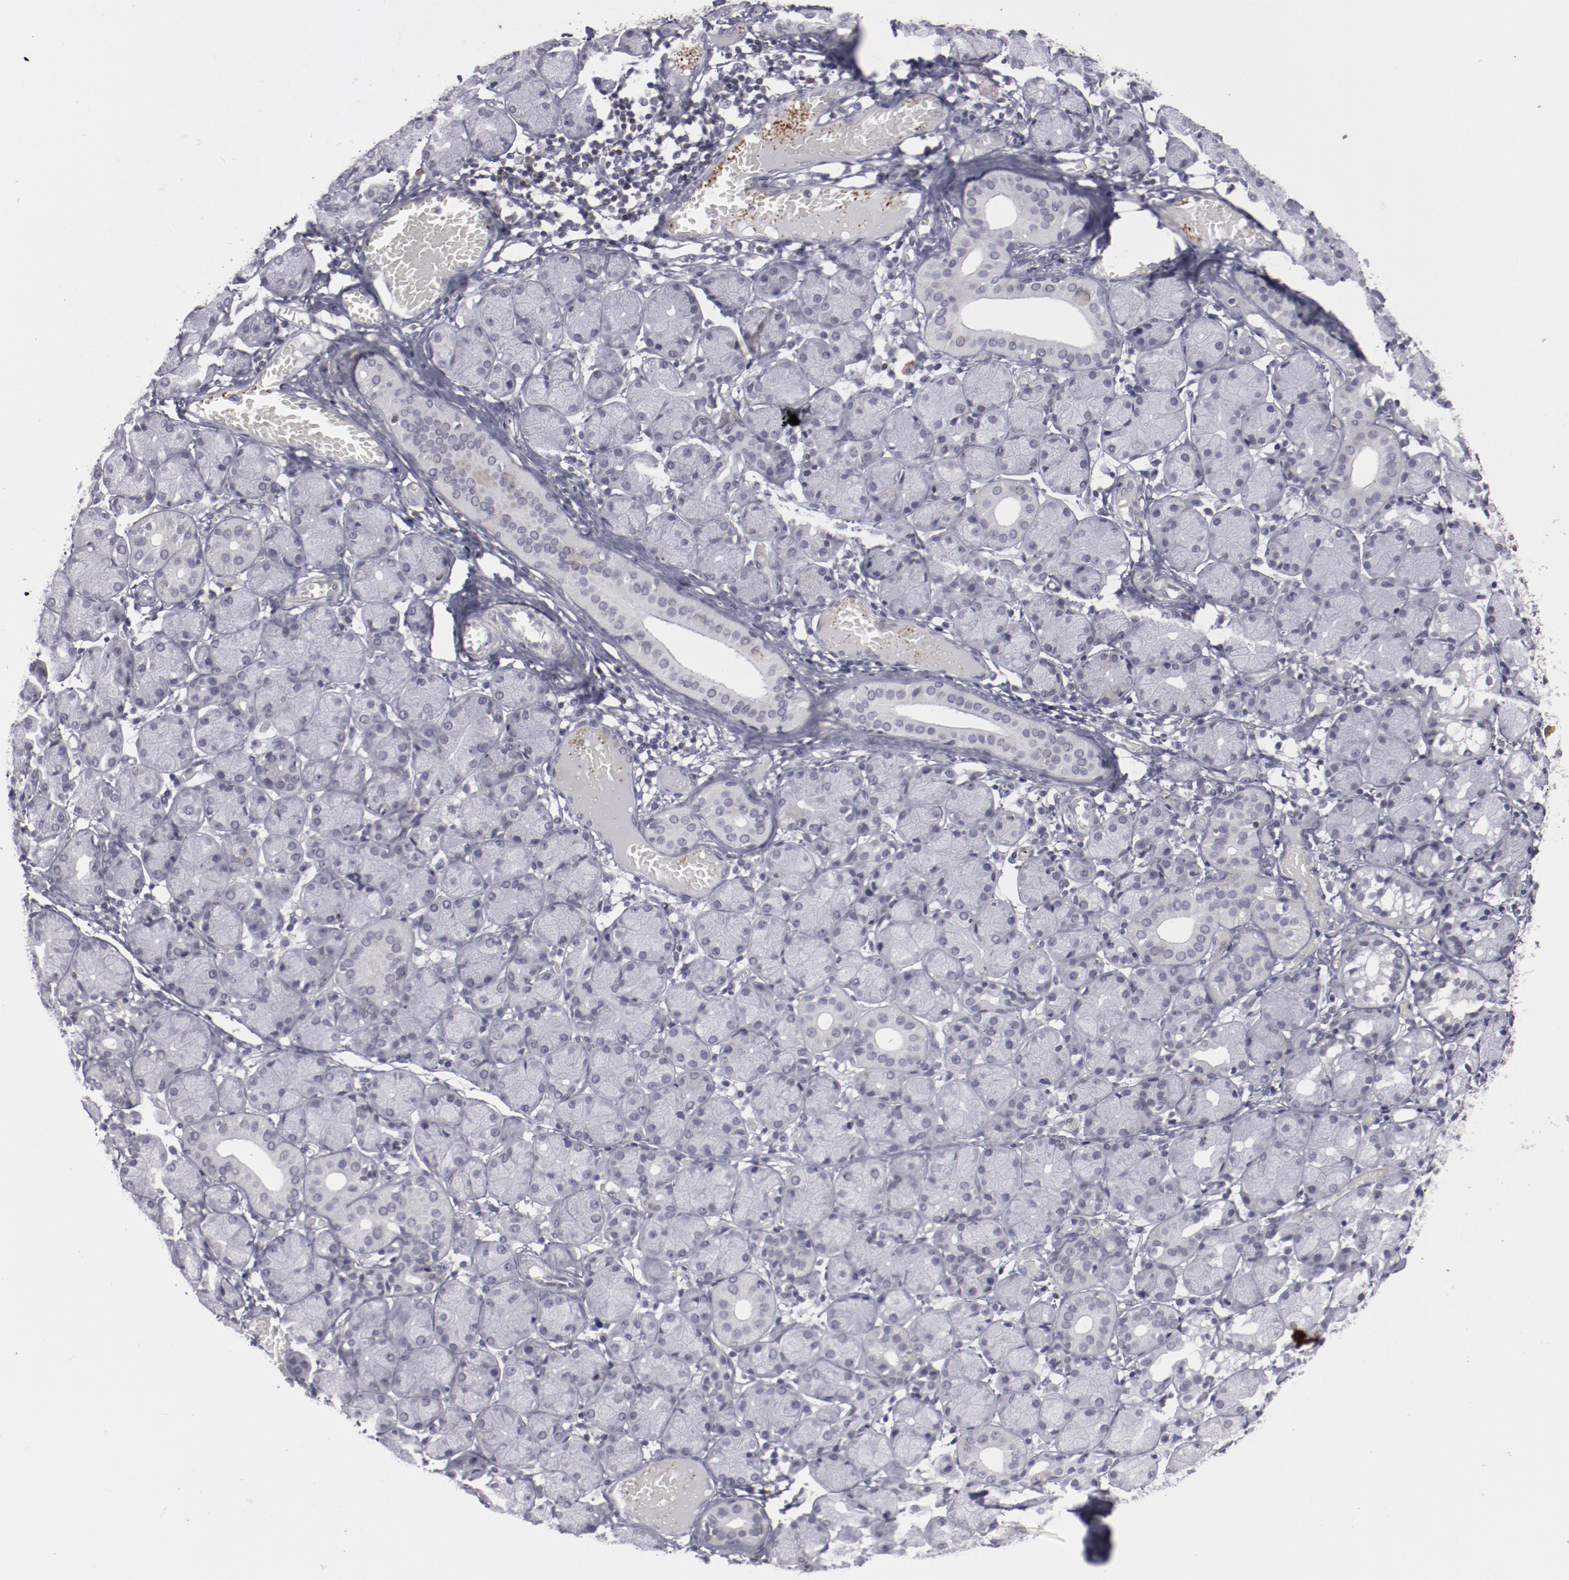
{"staining": {"intensity": "negative", "quantity": "none", "location": "none"}, "tissue": "salivary gland", "cell_type": "Glandular cells", "image_type": "normal", "snomed": [{"axis": "morphology", "description": "Normal tissue, NOS"}, {"axis": "topography", "description": "Salivary gland"}], "caption": "A micrograph of salivary gland stained for a protein shows no brown staining in glandular cells. (Brightfield microscopy of DAB (3,3'-diaminobenzidine) immunohistochemistry at high magnification).", "gene": "LEF1", "patient": {"sex": "female", "age": 24}}